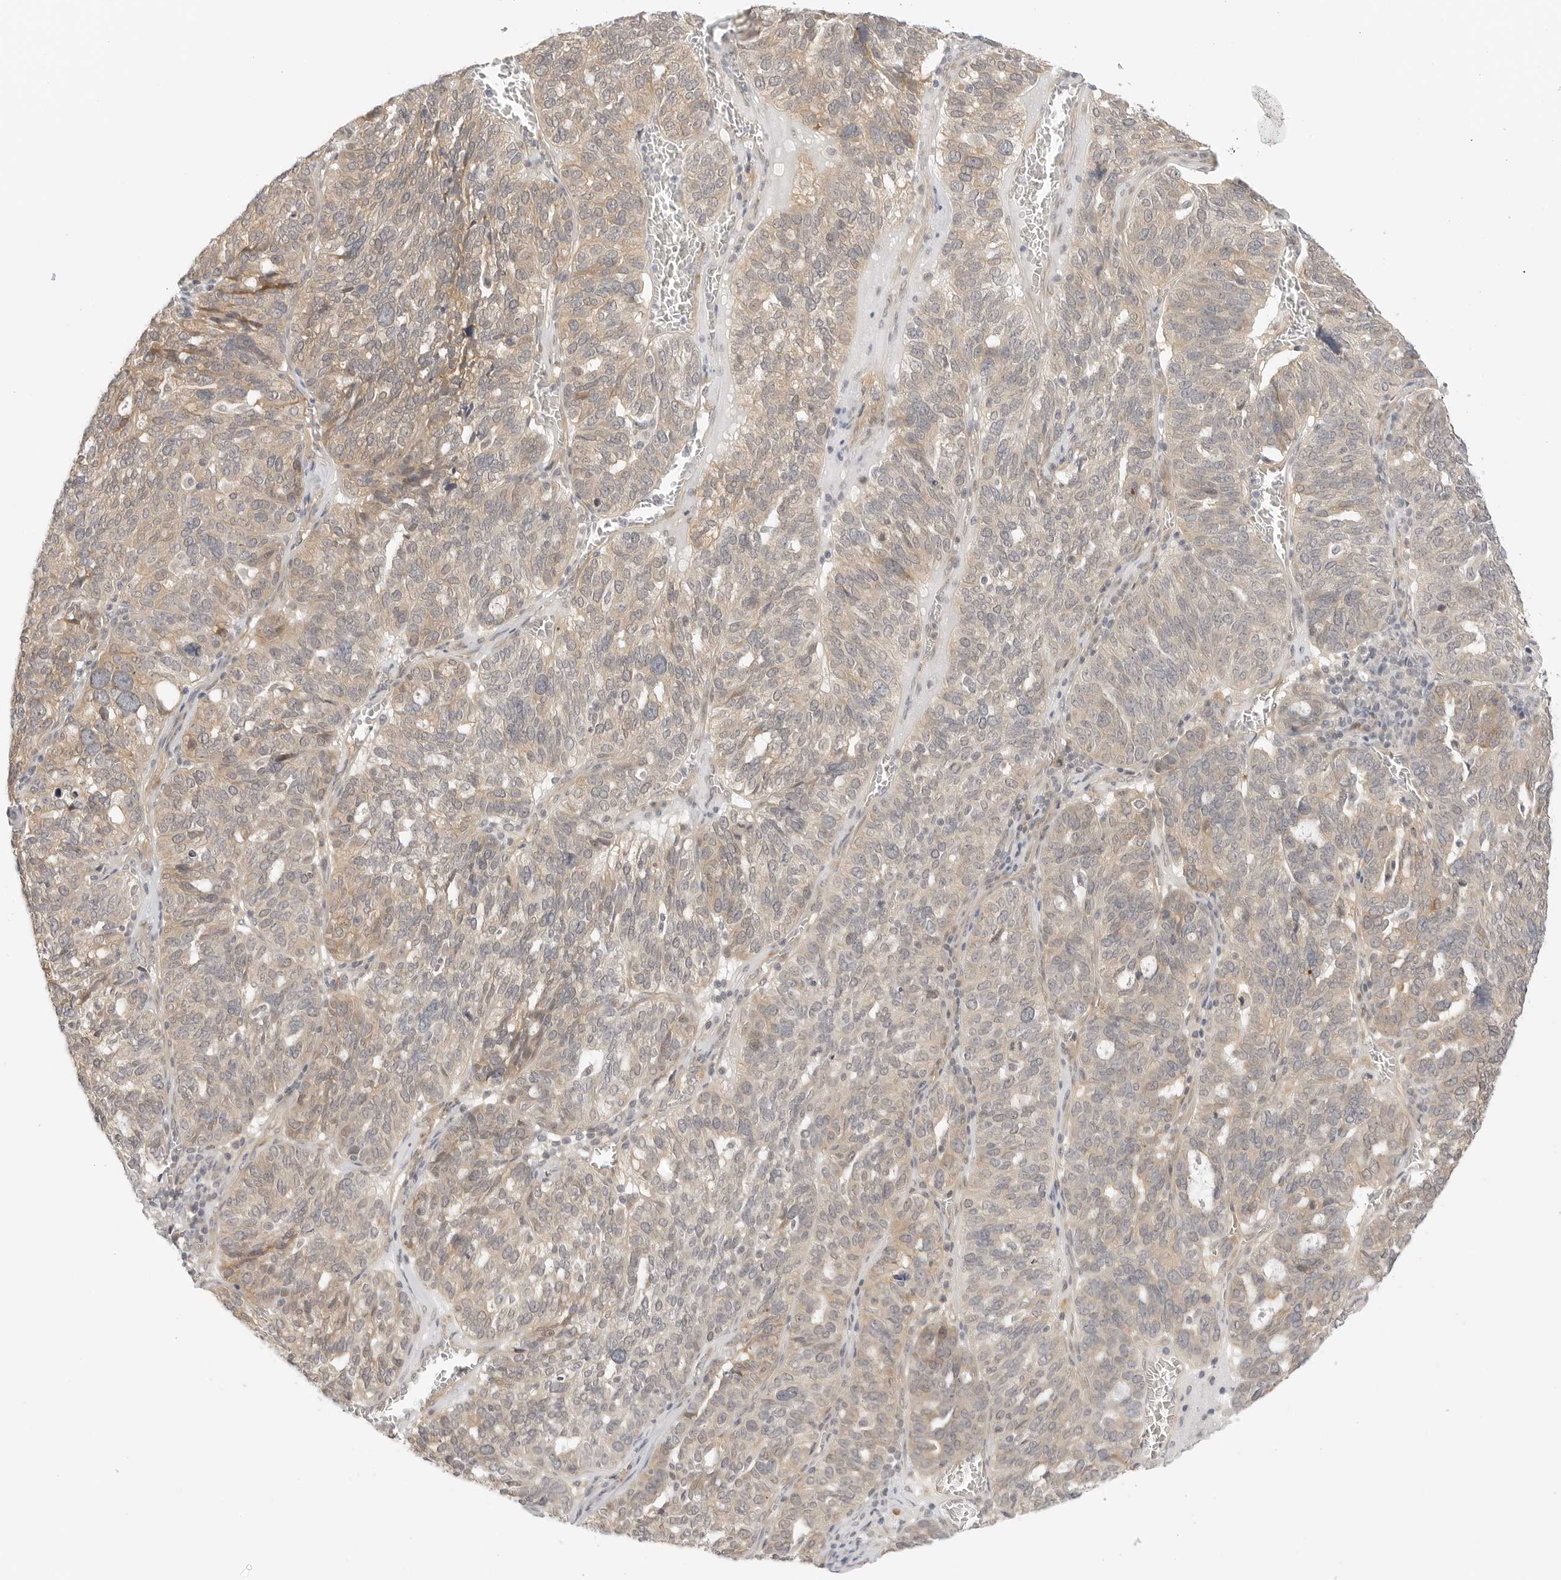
{"staining": {"intensity": "weak", "quantity": ">75%", "location": "cytoplasmic/membranous"}, "tissue": "ovarian cancer", "cell_type": "Tumor cells", "image_type": "cancer", "snomed": [{"axis": "morphology", "description": "Cystadenocarcinoma, serous, NOS"}, {"axis": "topography", "description": "Ovary"}], "caption": "About >75% of tumor cells in ovarian cancer show weak cytoplasmic/membranous protein staining as visualized by brown immunohistochemical staining.", "gene": "TCP1", "patient": {"sex": "female", "age": 59}}